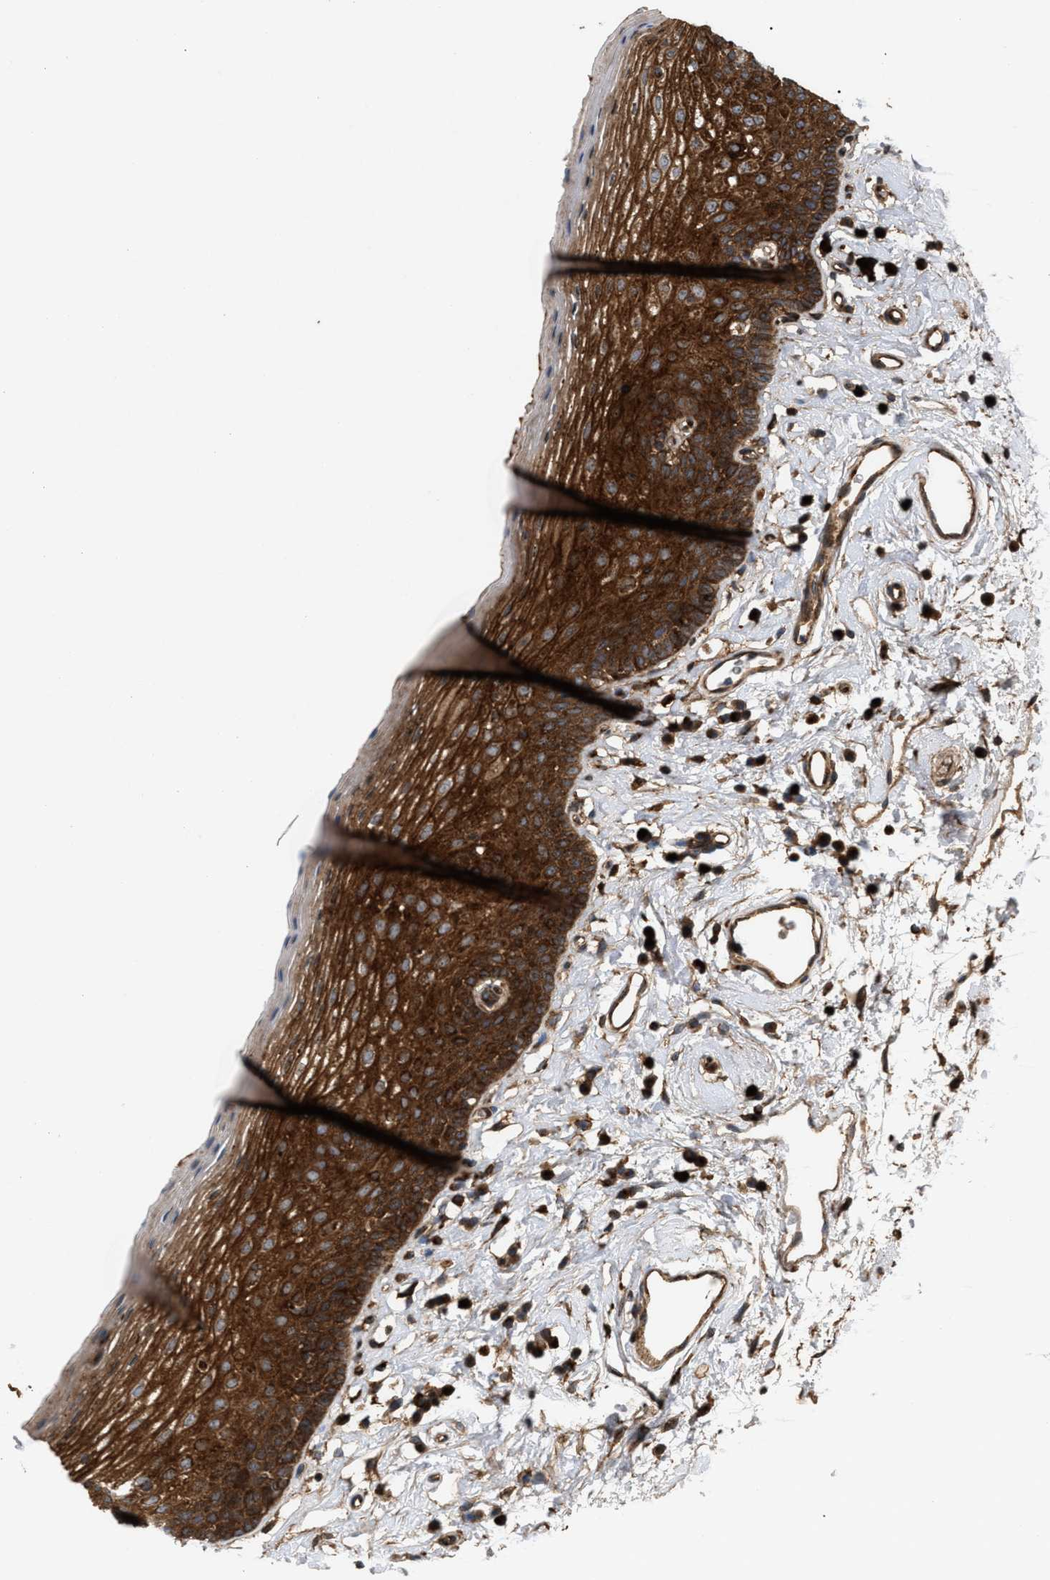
{"staining": {"intensity": "strong", "quantity": ">75%", "location": "cytoplasmic/membranous"}, "tissue": "oral mucosa", "cell_type": "Squamous epithelial cells", "image_type": "normal", "snomed": [{"axis": "morphology", "description": "Normal tissue, NOS"}, {"axis": "topography", "description": "Oral tissue"}], "caption": "Immunohistochemical staining of unremarkable oral mucosa reveals high levels of strong cytoplasmic/membranous expression in approximately >75% of squamous epithelial cells.", "gene": "GCC1", "patient": {"sex": "male", "age": 66}}